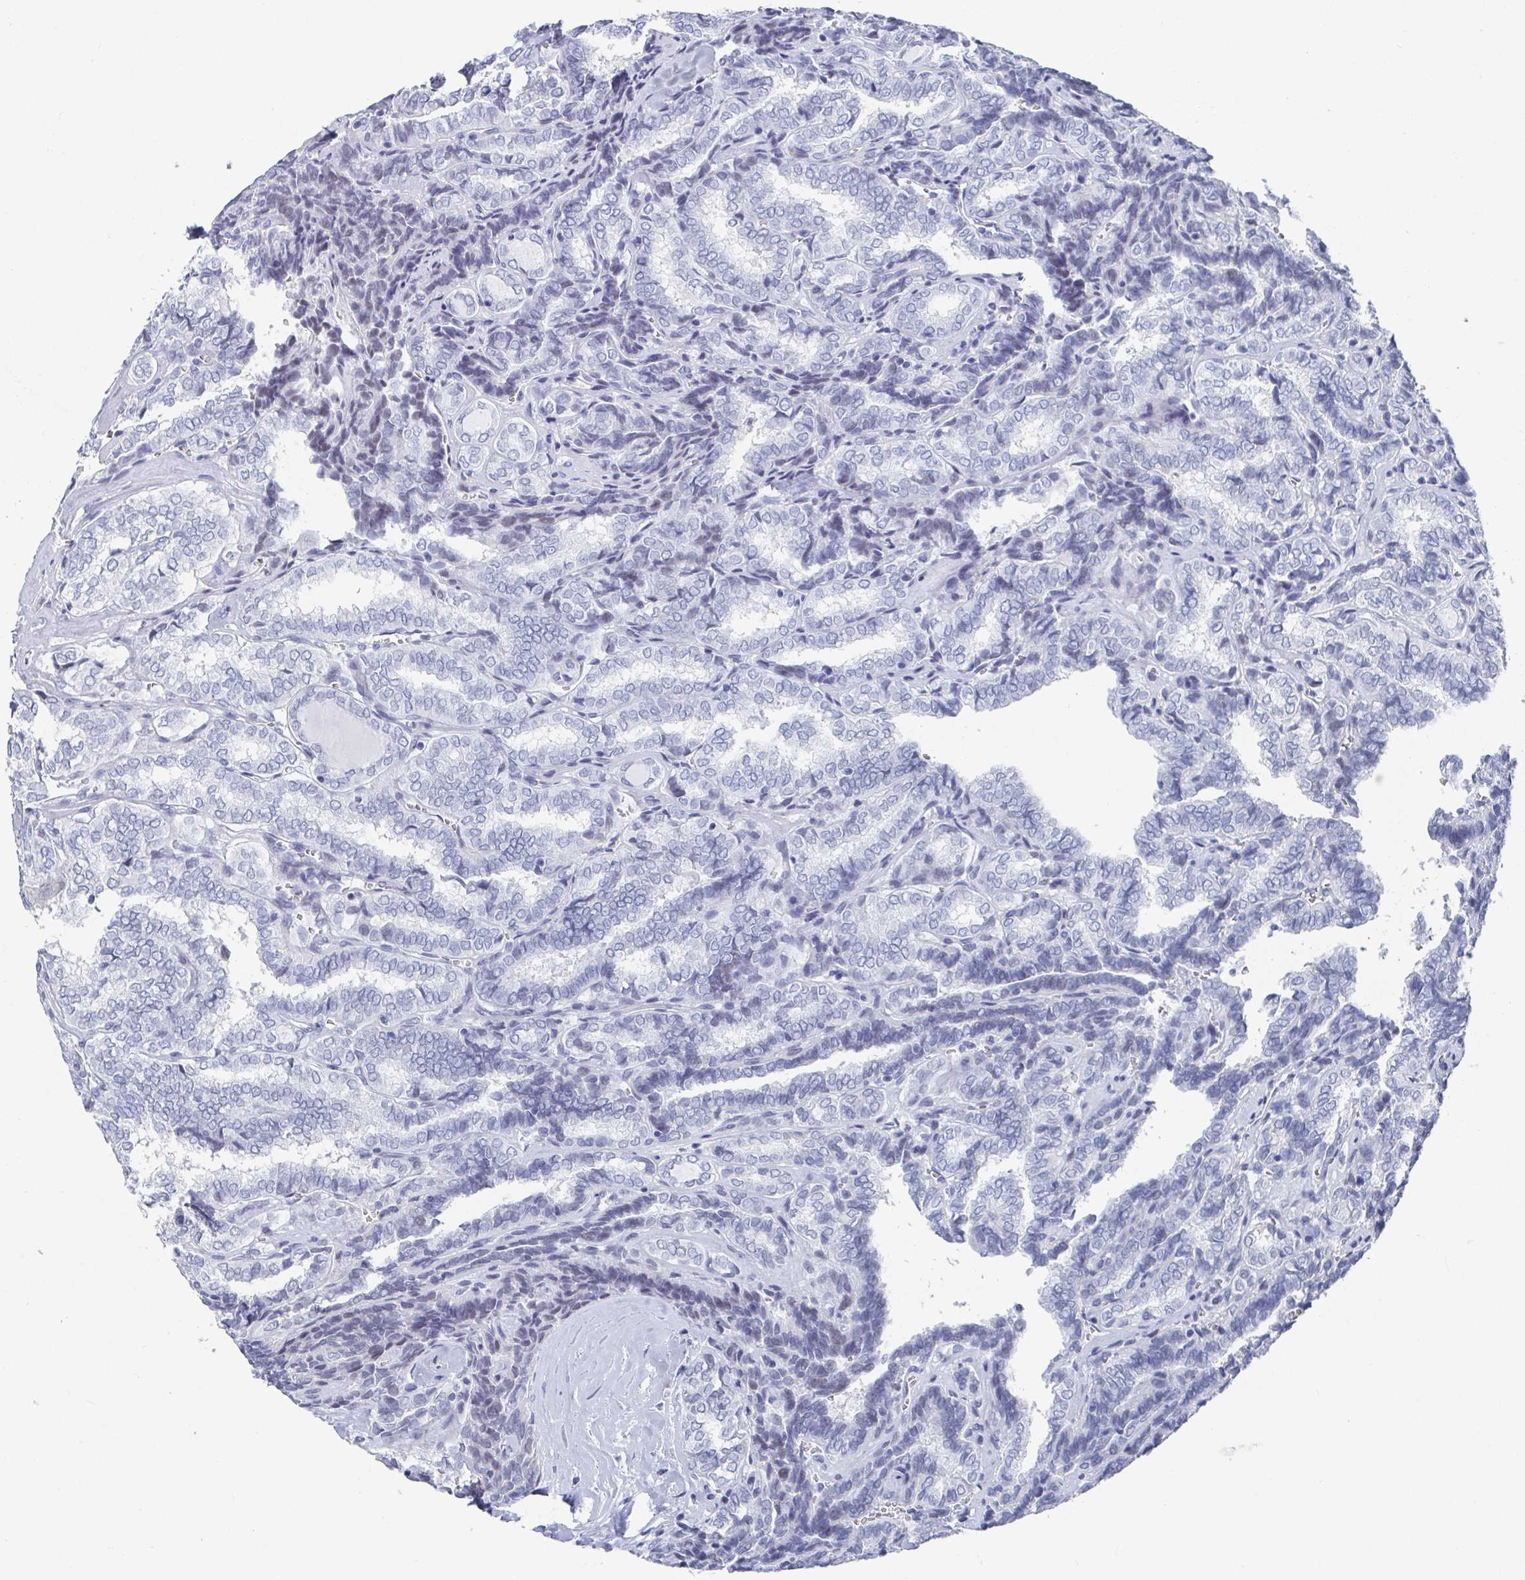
{"staining": {"intensity": "negative", "quantity": "none", "location": "none"}, "tissue": "thyroid cancer", "cell_type": "Tumor cells", "image_type": "cancer", "snomed": [{"axis": "morphology", "description": "Papillary adenocarcinoma, NOS"}, {"axis": "topography", "description": "Thyroid gland"}], "caption": "Tumor cells show no significant protein expression in thyroid cancer.", "gene": "CAMKV", "patient": {"sex": "female", "age": 30}}